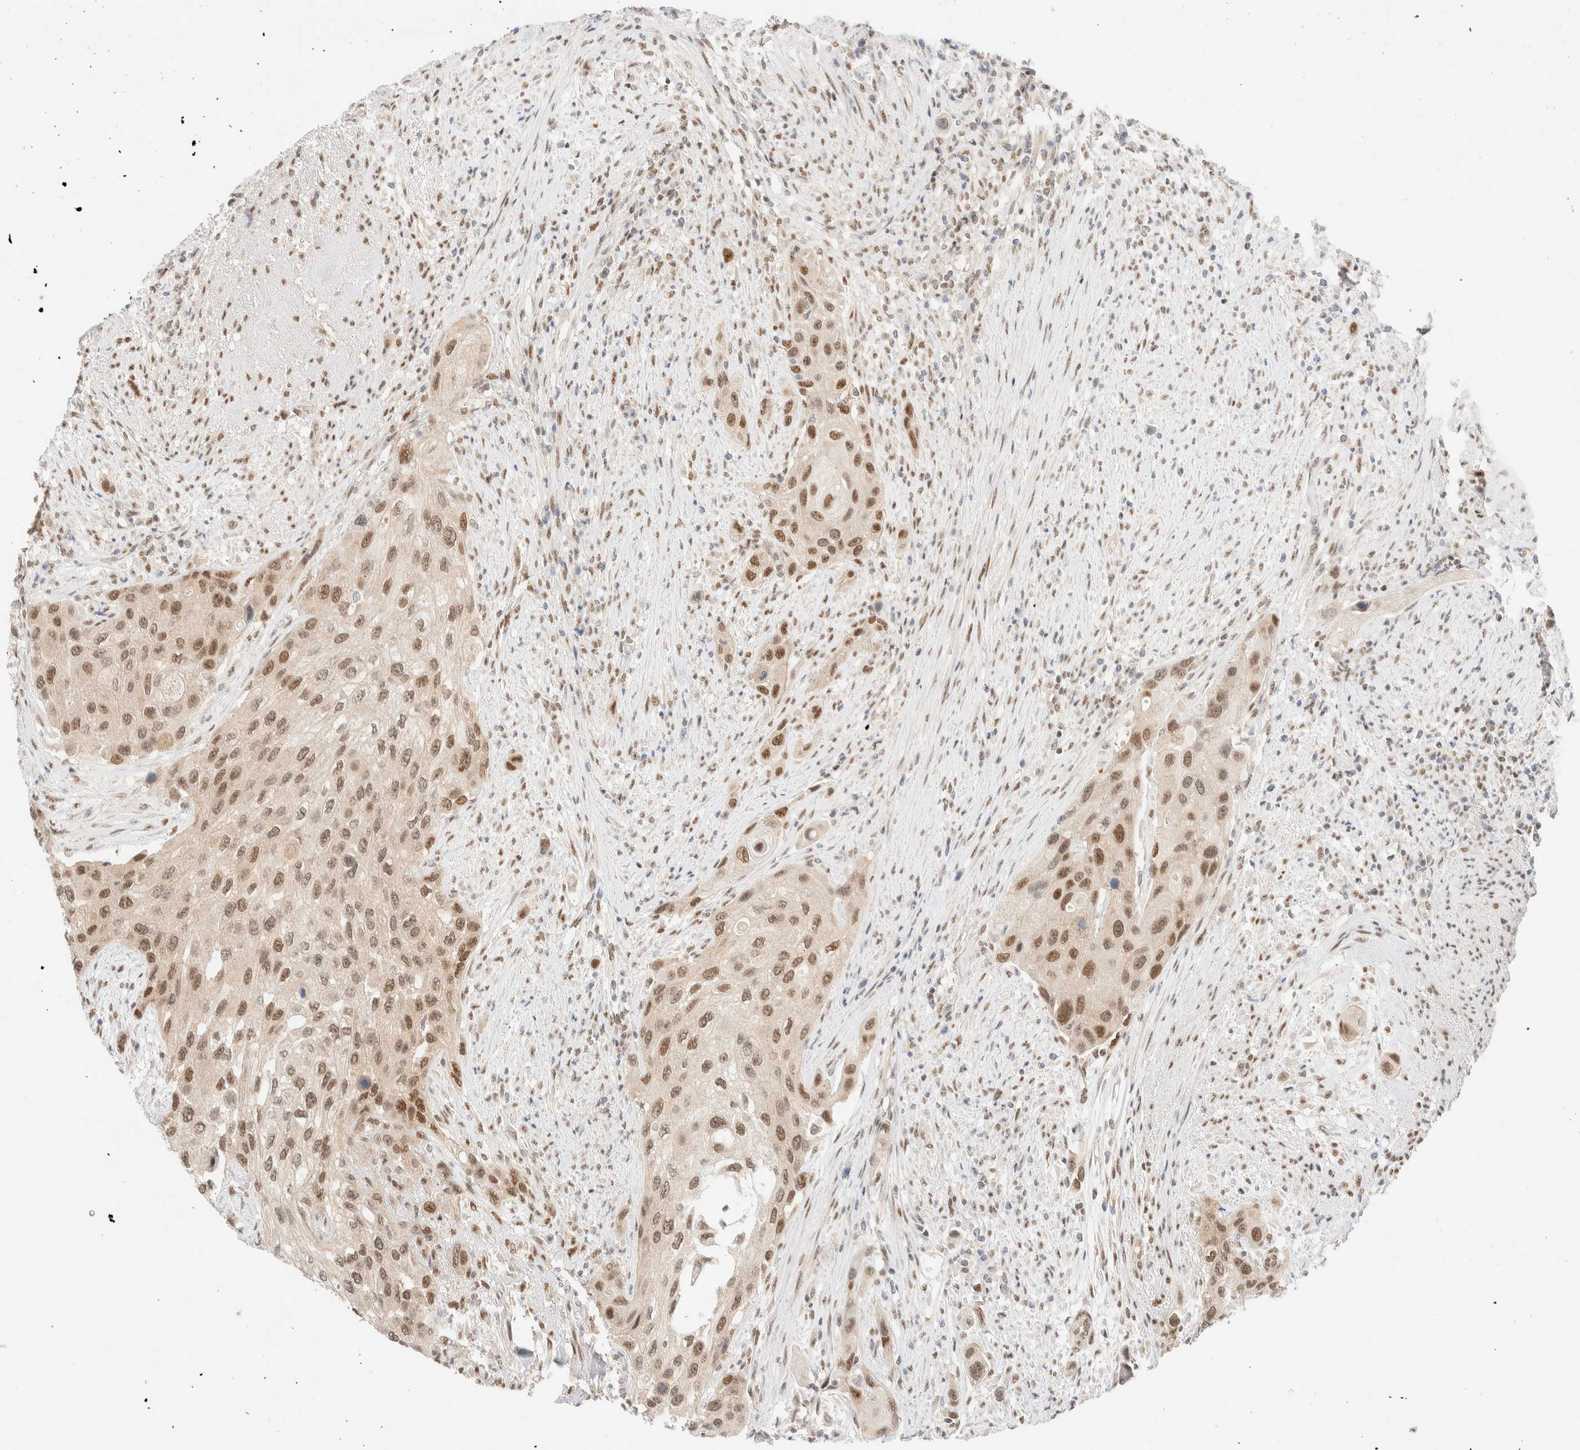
{"staining": {"intensity": "moderate", "quantity": ">75%", "location": "nuclear"}, "tissue": "urothelial cancer", "cell_type": "Tumor cells", "image_type": "cancer", "snomed": [{"axis": "morphology", "description": "Urothelial carcinoma, High grade"}, {"axis": "topography", "description": "Urinary bladder"}], "caption": "Brown immunohistochemical staining in urothelial cancer exhibits moderate nuclear positivity in about >75% of tumor cells.", "gene": "PYGO2", "patient": {"sex": "female", "age": 56}}